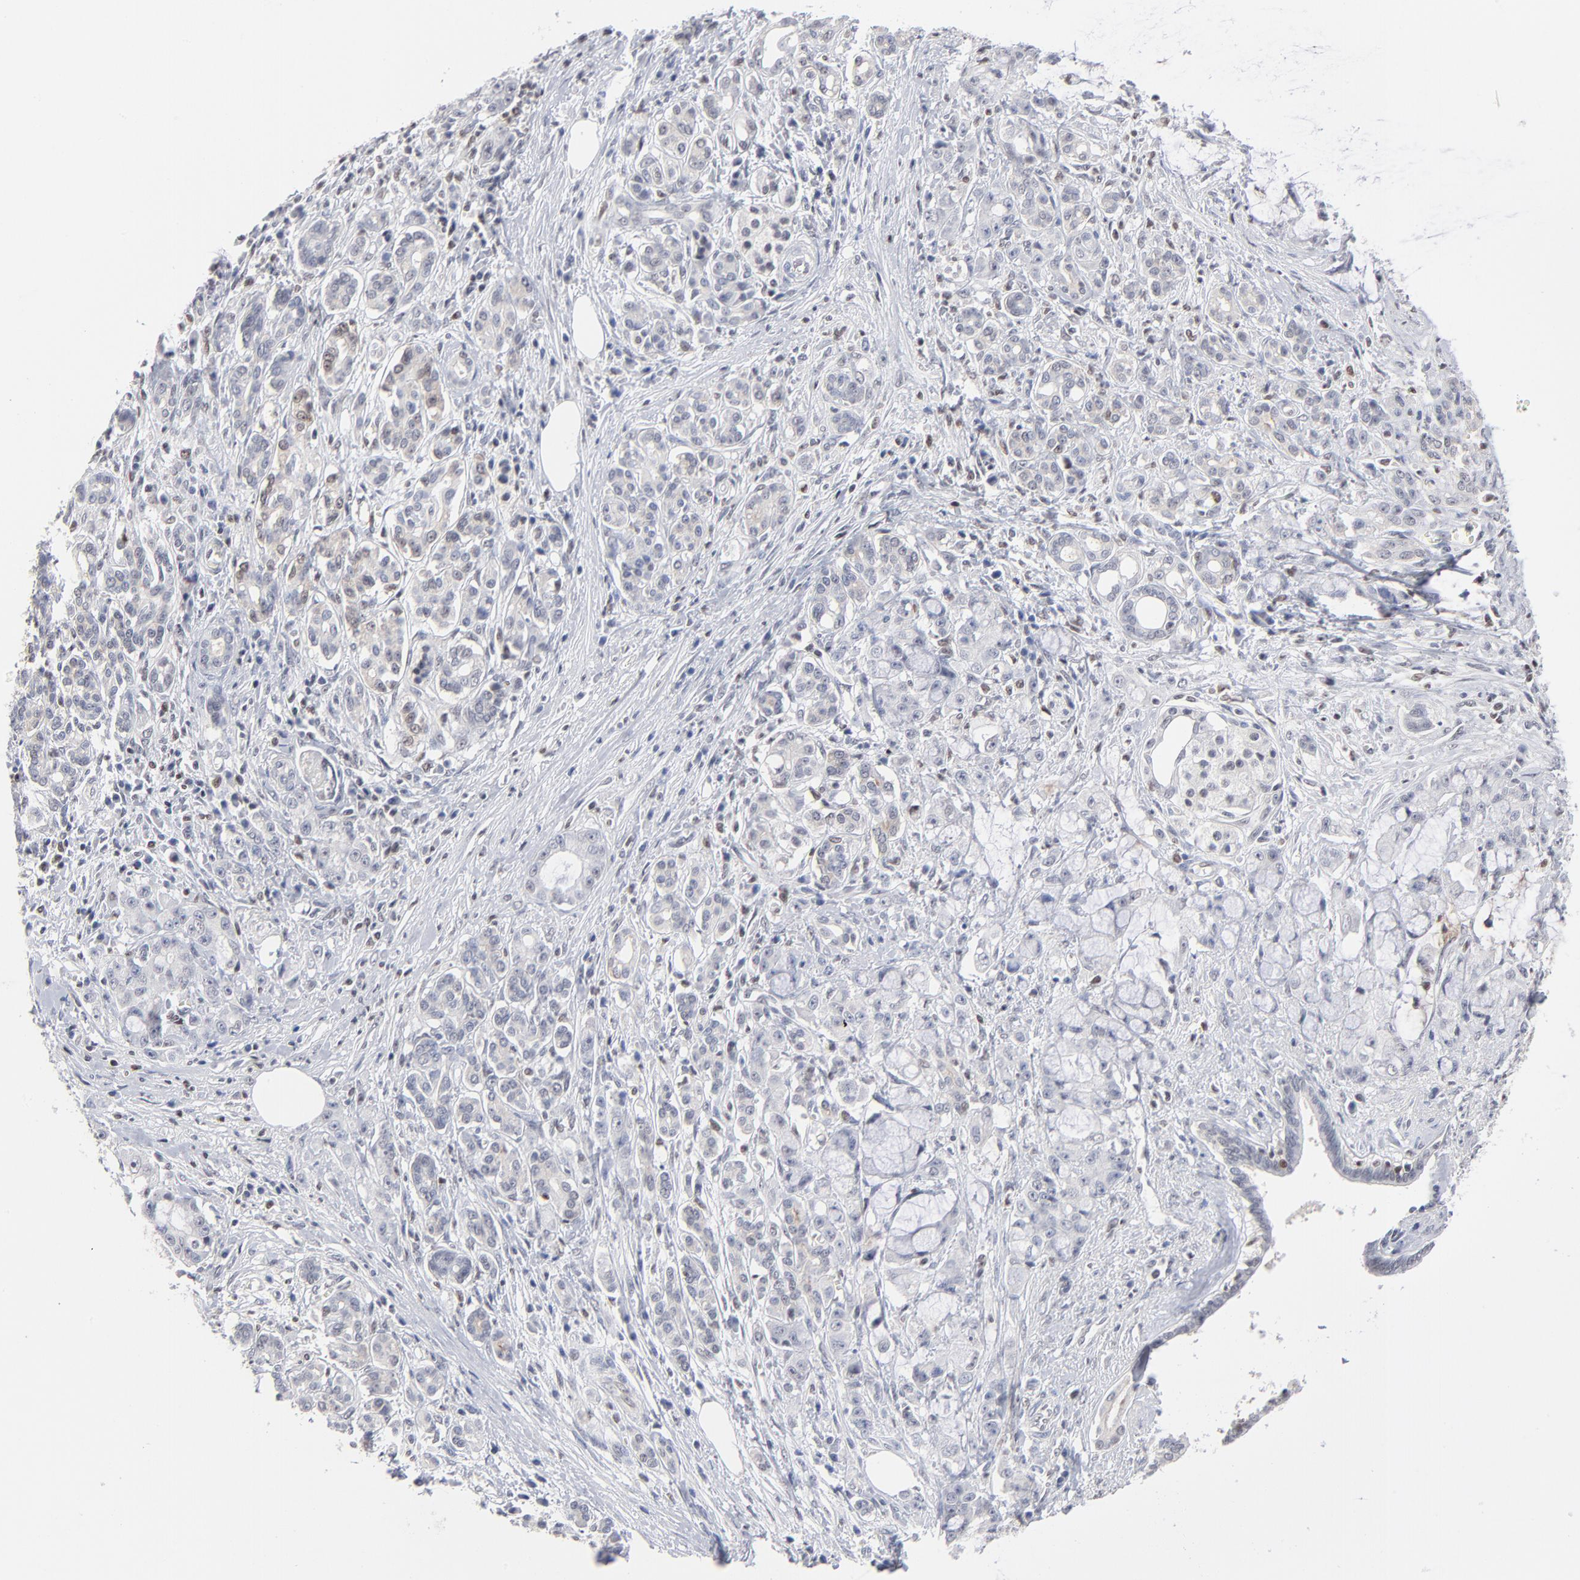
{"staining": {"intensity": "negative", "quantity": "none", "location": "none"}, "tissue": "pancreatic cancer", "cell_type": "Tumor cells", "image_type": "cancer", "snomed": [{"axis": "morphology", "description": "Adenocarcinoma, NOS"}, {"axis": "topography", "description": "Pancreas"}], "caption": "Adenocarcinoma (pancreatic) stained for a protein using IHC displays no staining tumor cells.", "gene": "MAX", "patient": {"sex": "female", "age": 73}}